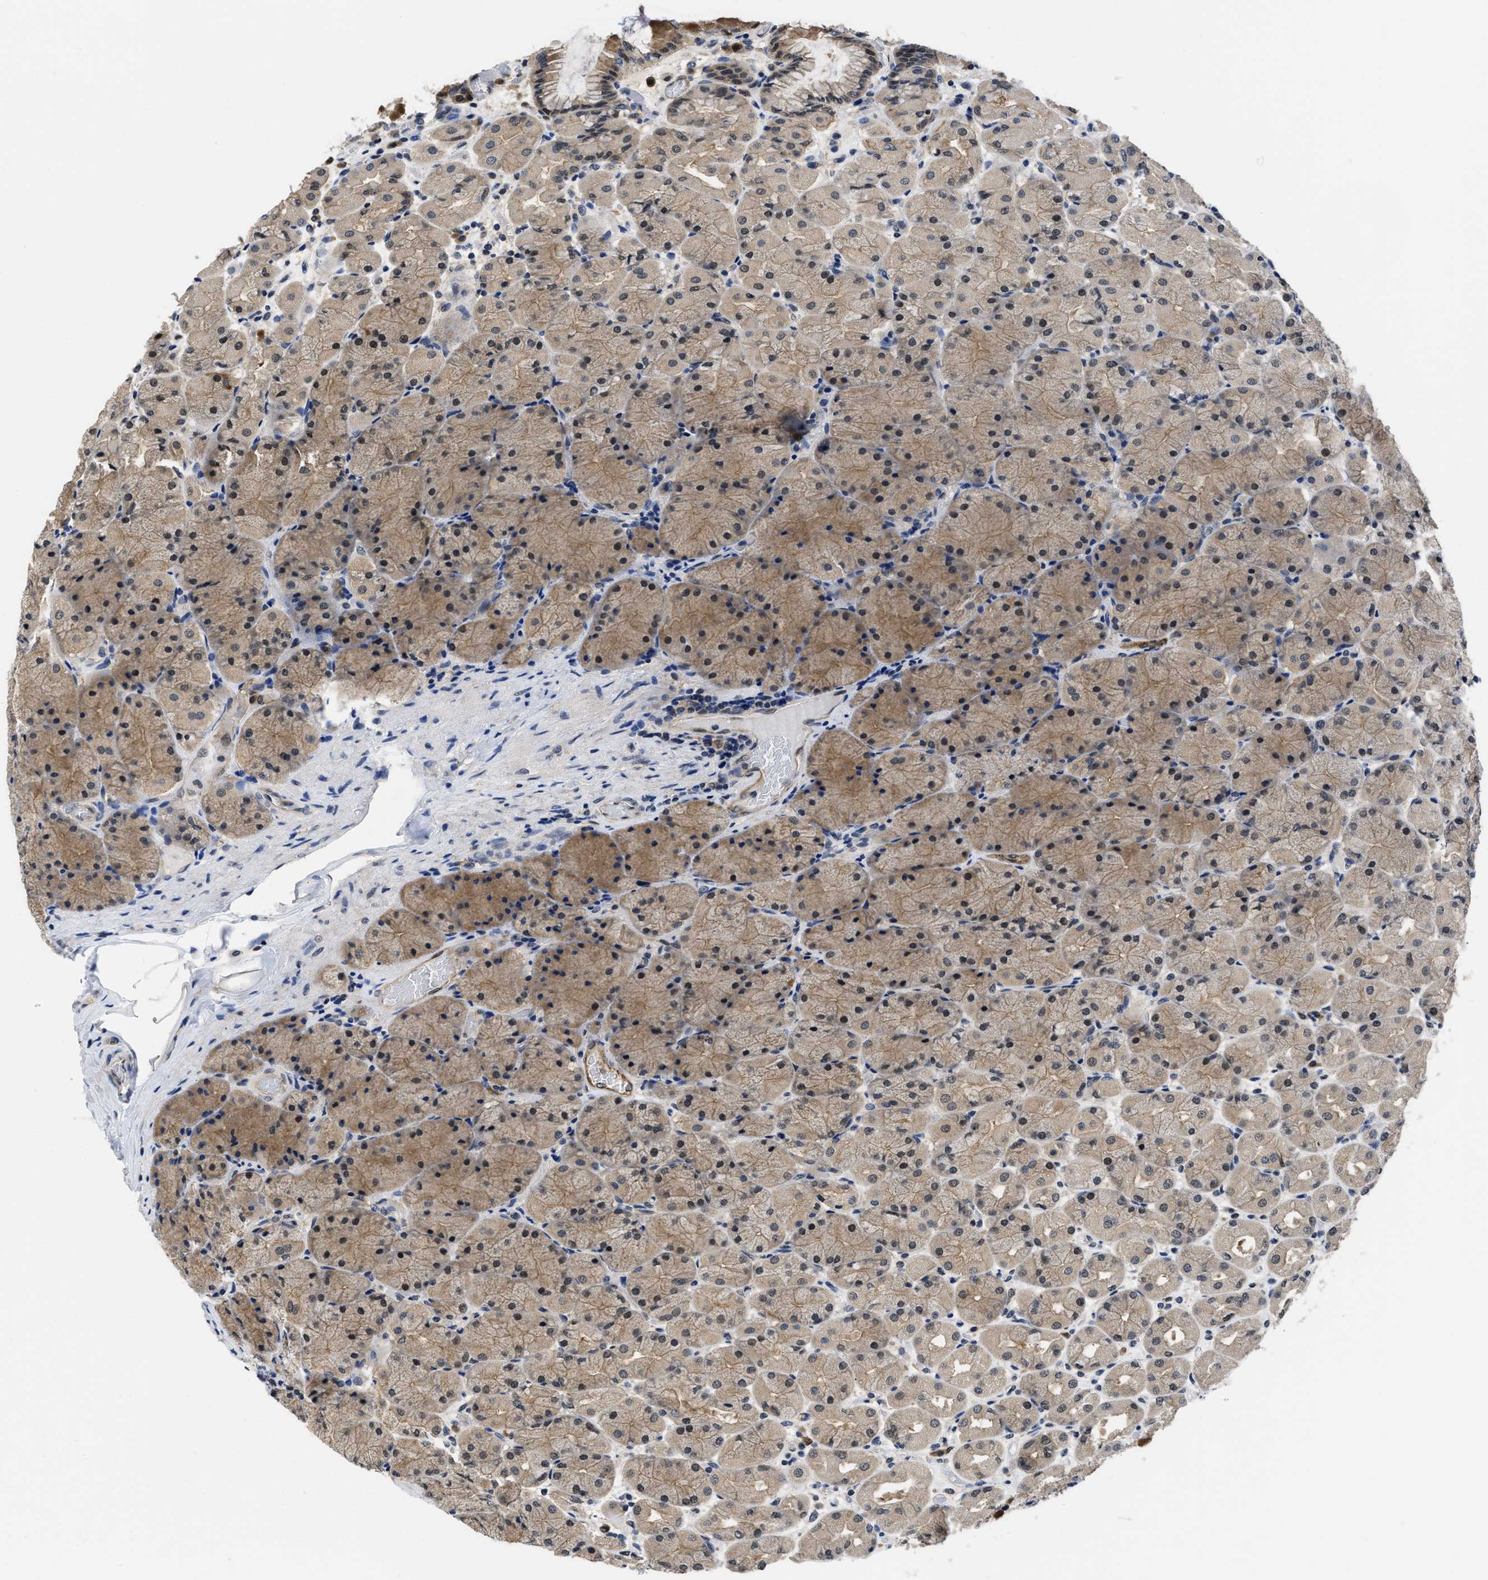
{"staining": {"intensity": "moderate", "quantity": ">75%", "location": "cytoplasmic/membranous"}, "tissue": "stomach", "cell_type": "Glandular cells", "image_type": "normal", "snomed": [{"axis": "morphology", "description": "Normal tissue, NOS"}, {"axis": "topography", "description": "Stomach, upper"}], "caption": "Brown immunohistochemical staining in normal stomach shows moderate cytoplasmic/membranous positivity in approximately >75% of glandular cells.", "gene": "MCOLN2", "patient": {"sex": "female", "age": 56}}